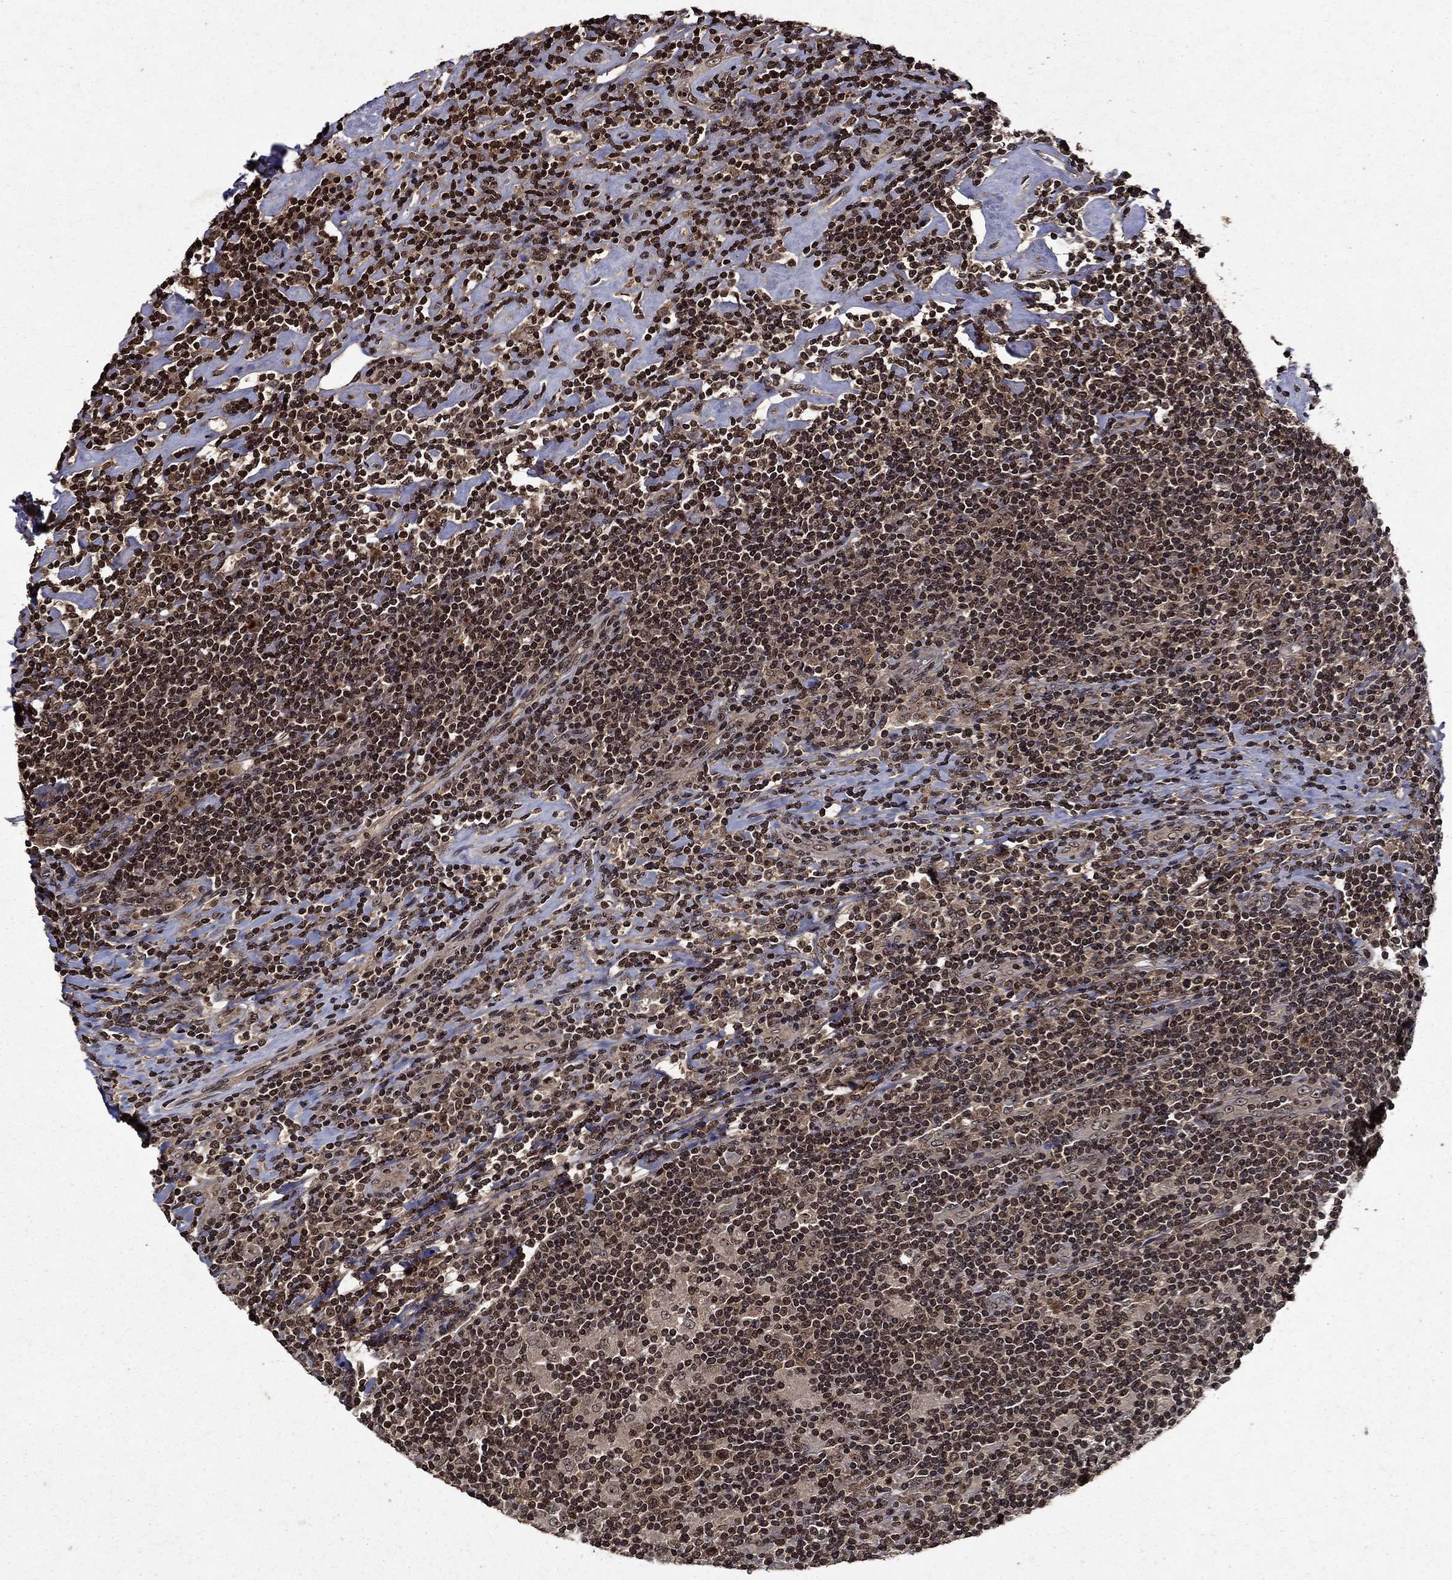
{"staining": {"intensity": "moderate", "quantity": "25%-75%", "location": "nuclear"}, "tissue": "lymphoma", "cell_type": "Tumor cells", "image_type": "cancer", "snomed": [{"axis": "morphology", "description": "Hodgkin's disease, NOS"}, {"axis": "topography", "description": "Lymph node"}], "caption": "Hodgkin's disease stained with a protein marker shows moderate staining in tumor cells.", "gene": "PIN4", "patient": {"sex": "male", "age": 40}}